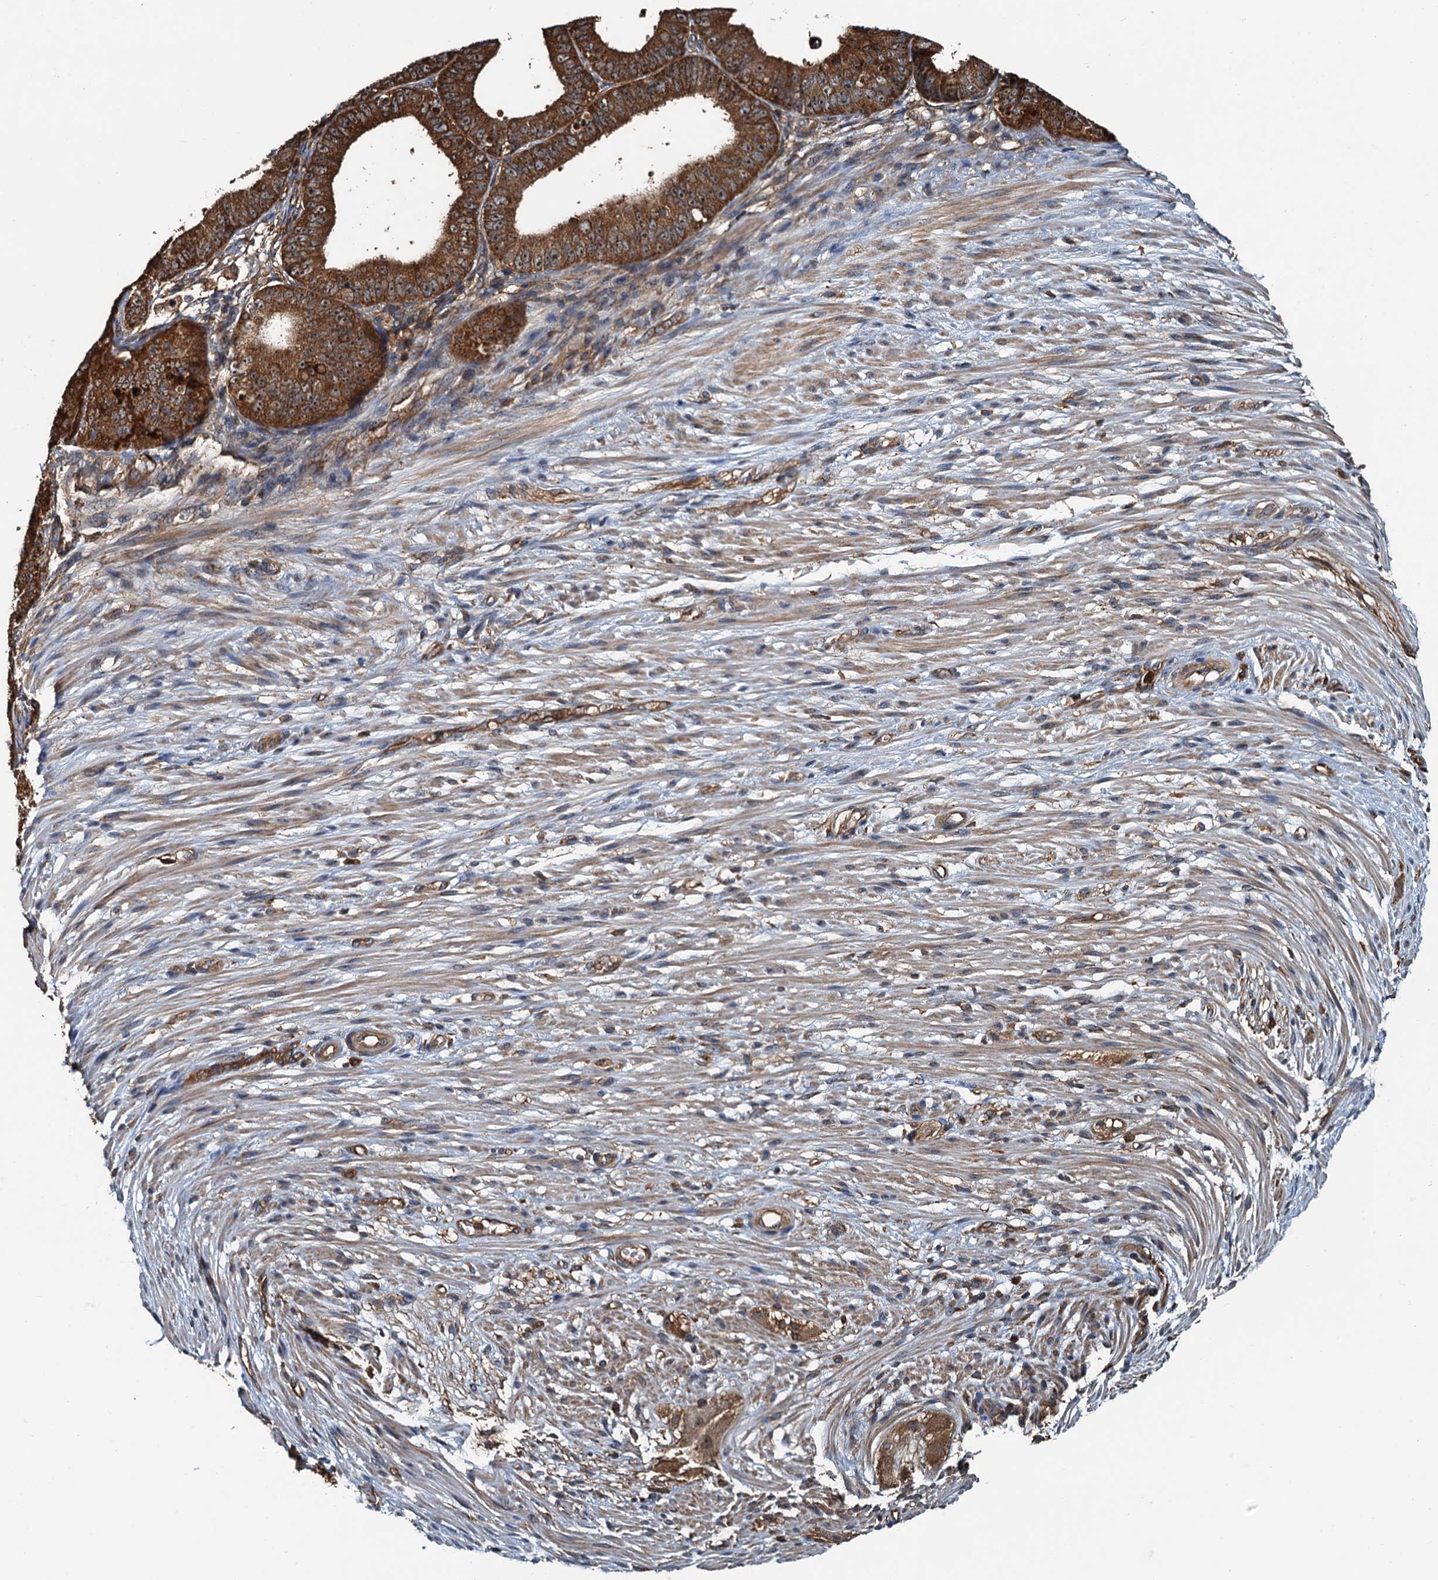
{"staining": {"intensity": "moderate", "quantity": ">75%", "location": "cytoplasmic/membranous"}, "tissue": "ovarian cancer", "cell_type": "Tumor cells", "image_type": "cancer", "snomed": [{"axis": "morphology", "description": "Carcinoma, endometroid"}, {"axis": "topography", "description": "Appendix"}, {"axis": "topography", "description": "Ovary"}], "caption": "Immunohistochemistry staining of ovarian endometroid carcinoma, which reveals medium levels of moderate cytoplasmic/membranous expression in about >75% of tumor cells indicating moderate cytoplasmic/membranous protein expression. The staining was performed using DAB (3,3'-diaminobenzidine) (brown) for protein detection and nuclei were counterstained in hematoxylin (blue).", "gene": "USP6NL", "patient": {"sex": "female", "age": 42}}